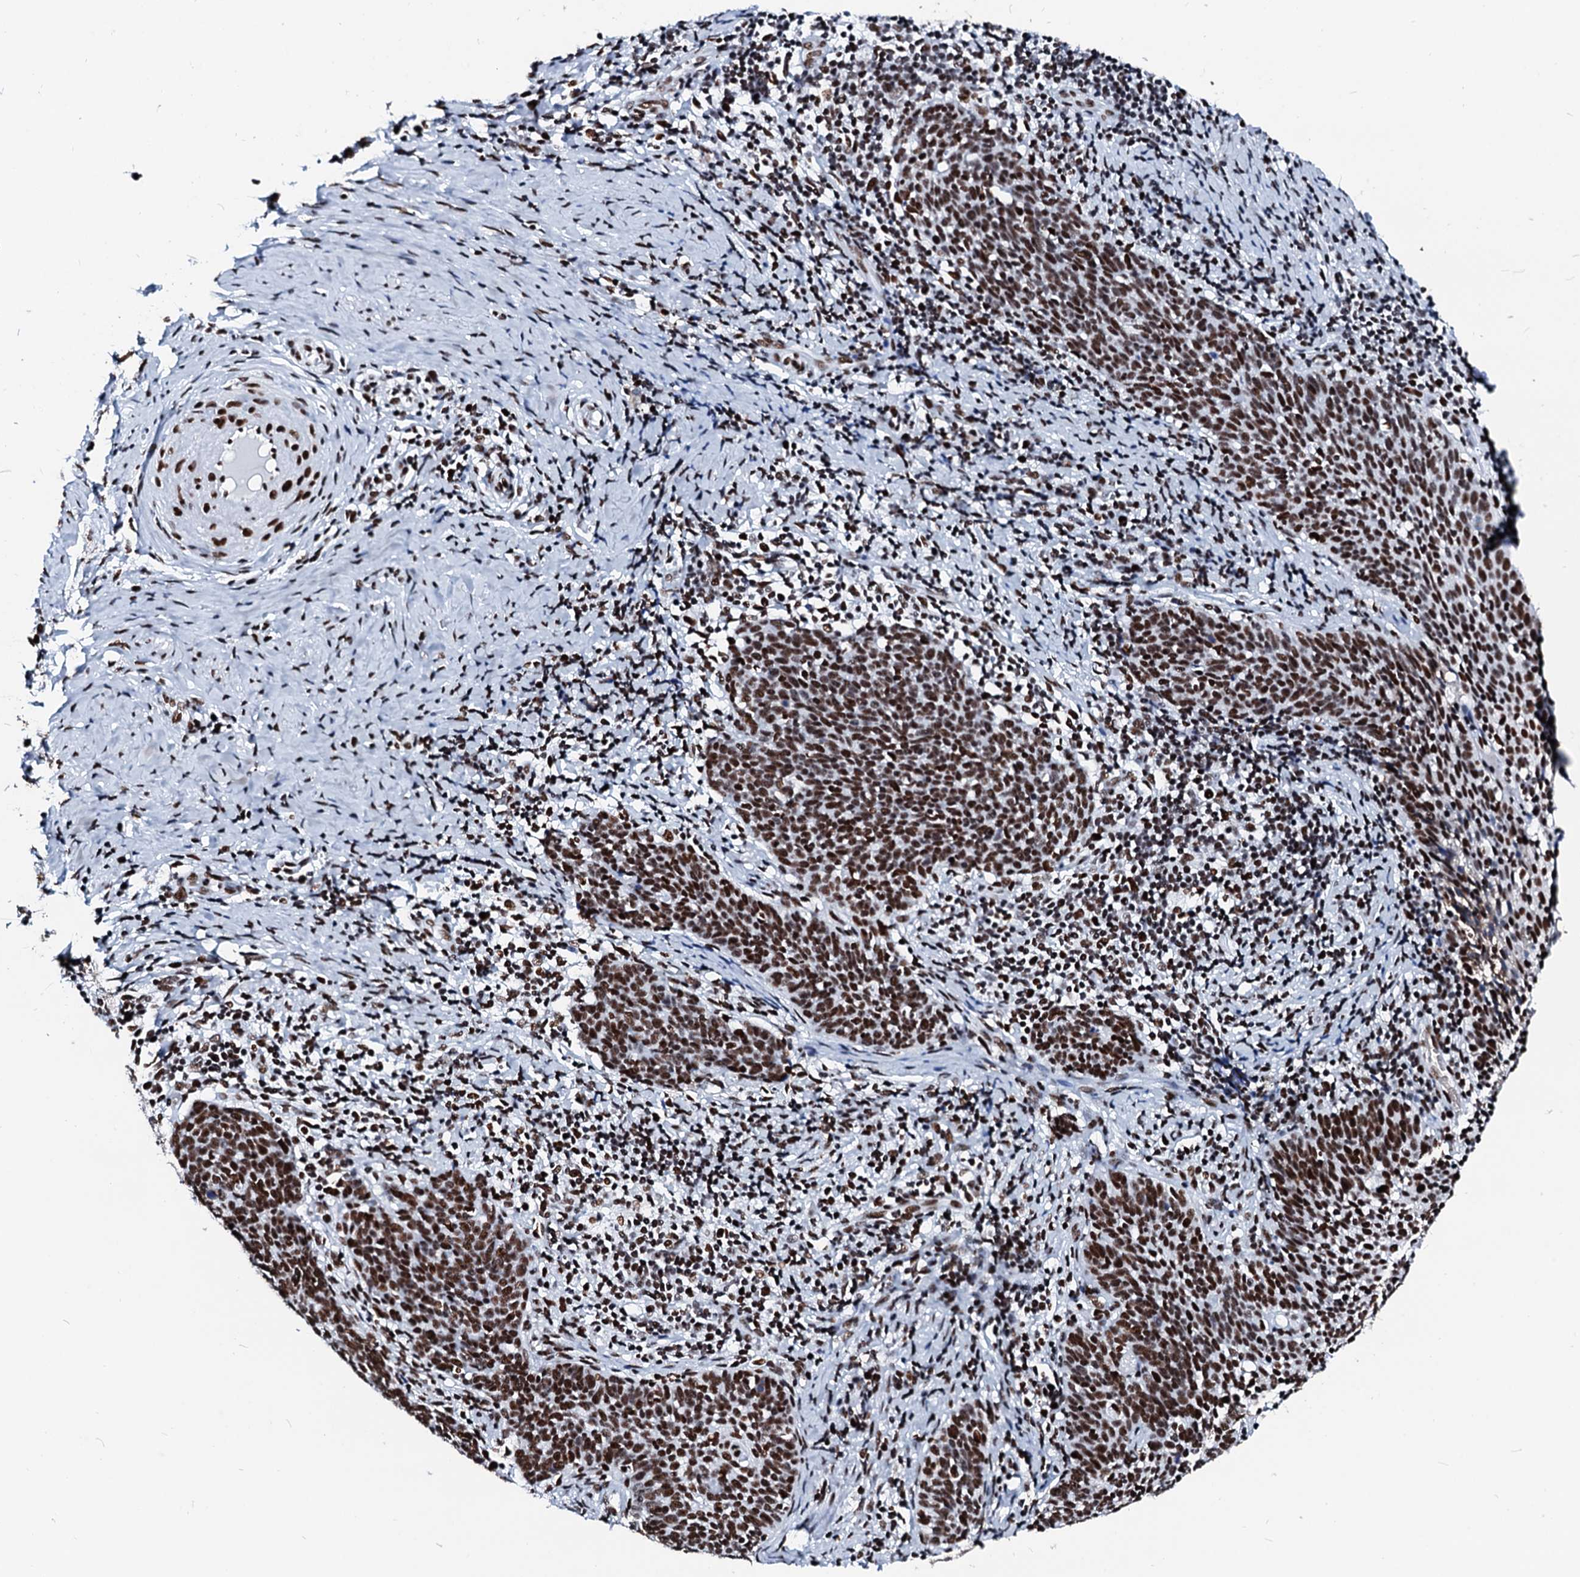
{"staining": {"intensity": "strong", "quantity": ">75%", "location": "nuclear"}, "tissue": "cervical cancer", "cell_type": "Tumor cells", "image_type": "cancer", "snomed": [{"axis": "morphology", "description": "Normal tissue, NOS"}, {"axis": "morphology", "description": "Squamous cell carcinoma, NOS"}, {"axis": "topography", "description": "Cervix"}], "caption": "Immunohistochemical staining of cervical squamous cell carcinoma reveals high levels of strong nuclear expression in approximately >75% of tumor cells.", "gene": "RALY", "patient": {"sex": "female", "age": 39}}